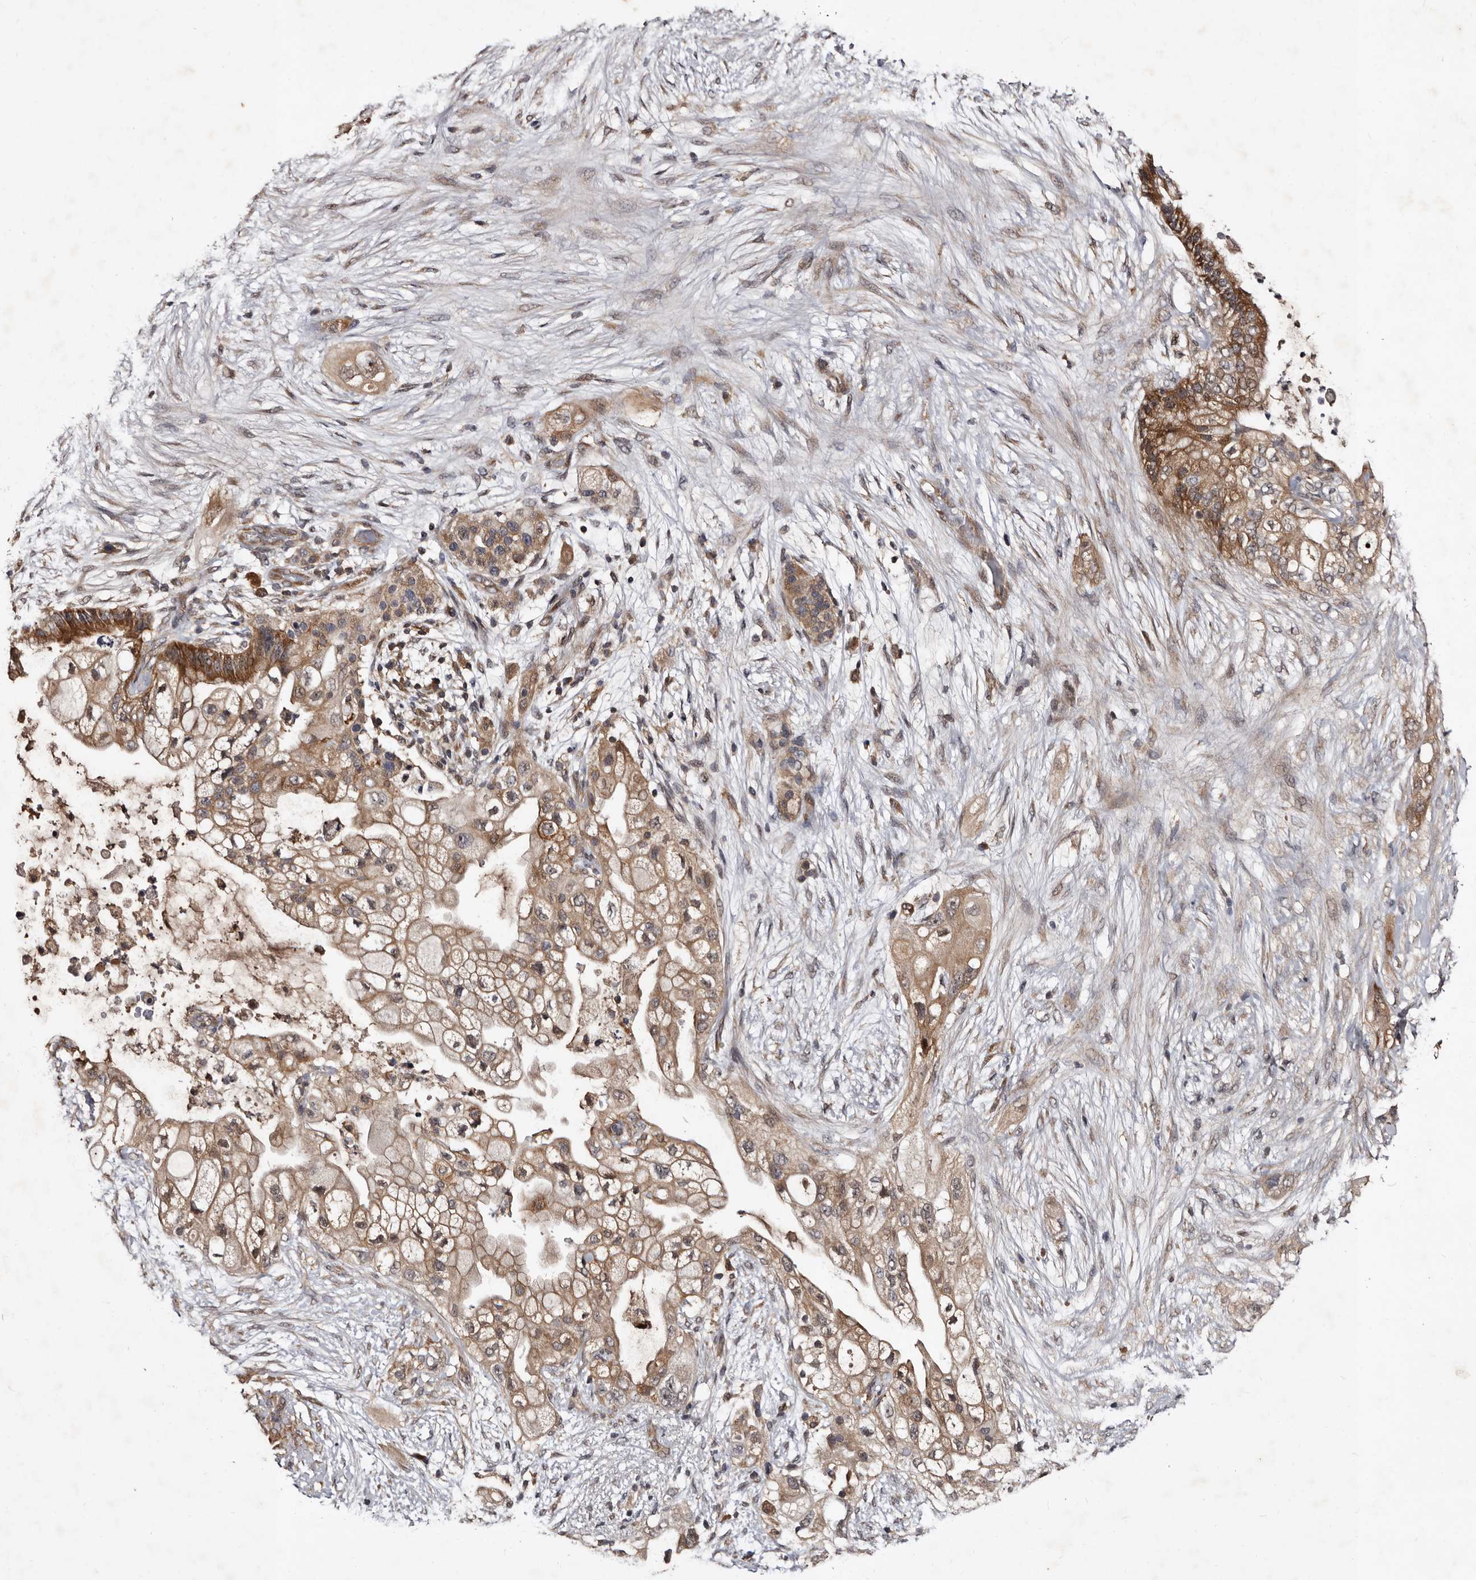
{"staining": {"intensity": "moderate", "quantity": ">75%", "location": "cytoplasmic/membranous"}, "tissue": "pancreatic cancer", "cell_type": "Tumor cells", "image_type": "cancer", "snomed": [{"axis": "morphology", "description": "Adenocarcinoma, NOS"}, {"axis": "topography", "description": "Pancreas"}], "caption": "Moderate cytoplasmic/membranous protein positivity is seen in approximately >75% of tumor cells in pancreatic adenocarcinoma.", "gene": "MKRN3", "patient": {"sex": "male", "age": 53}}